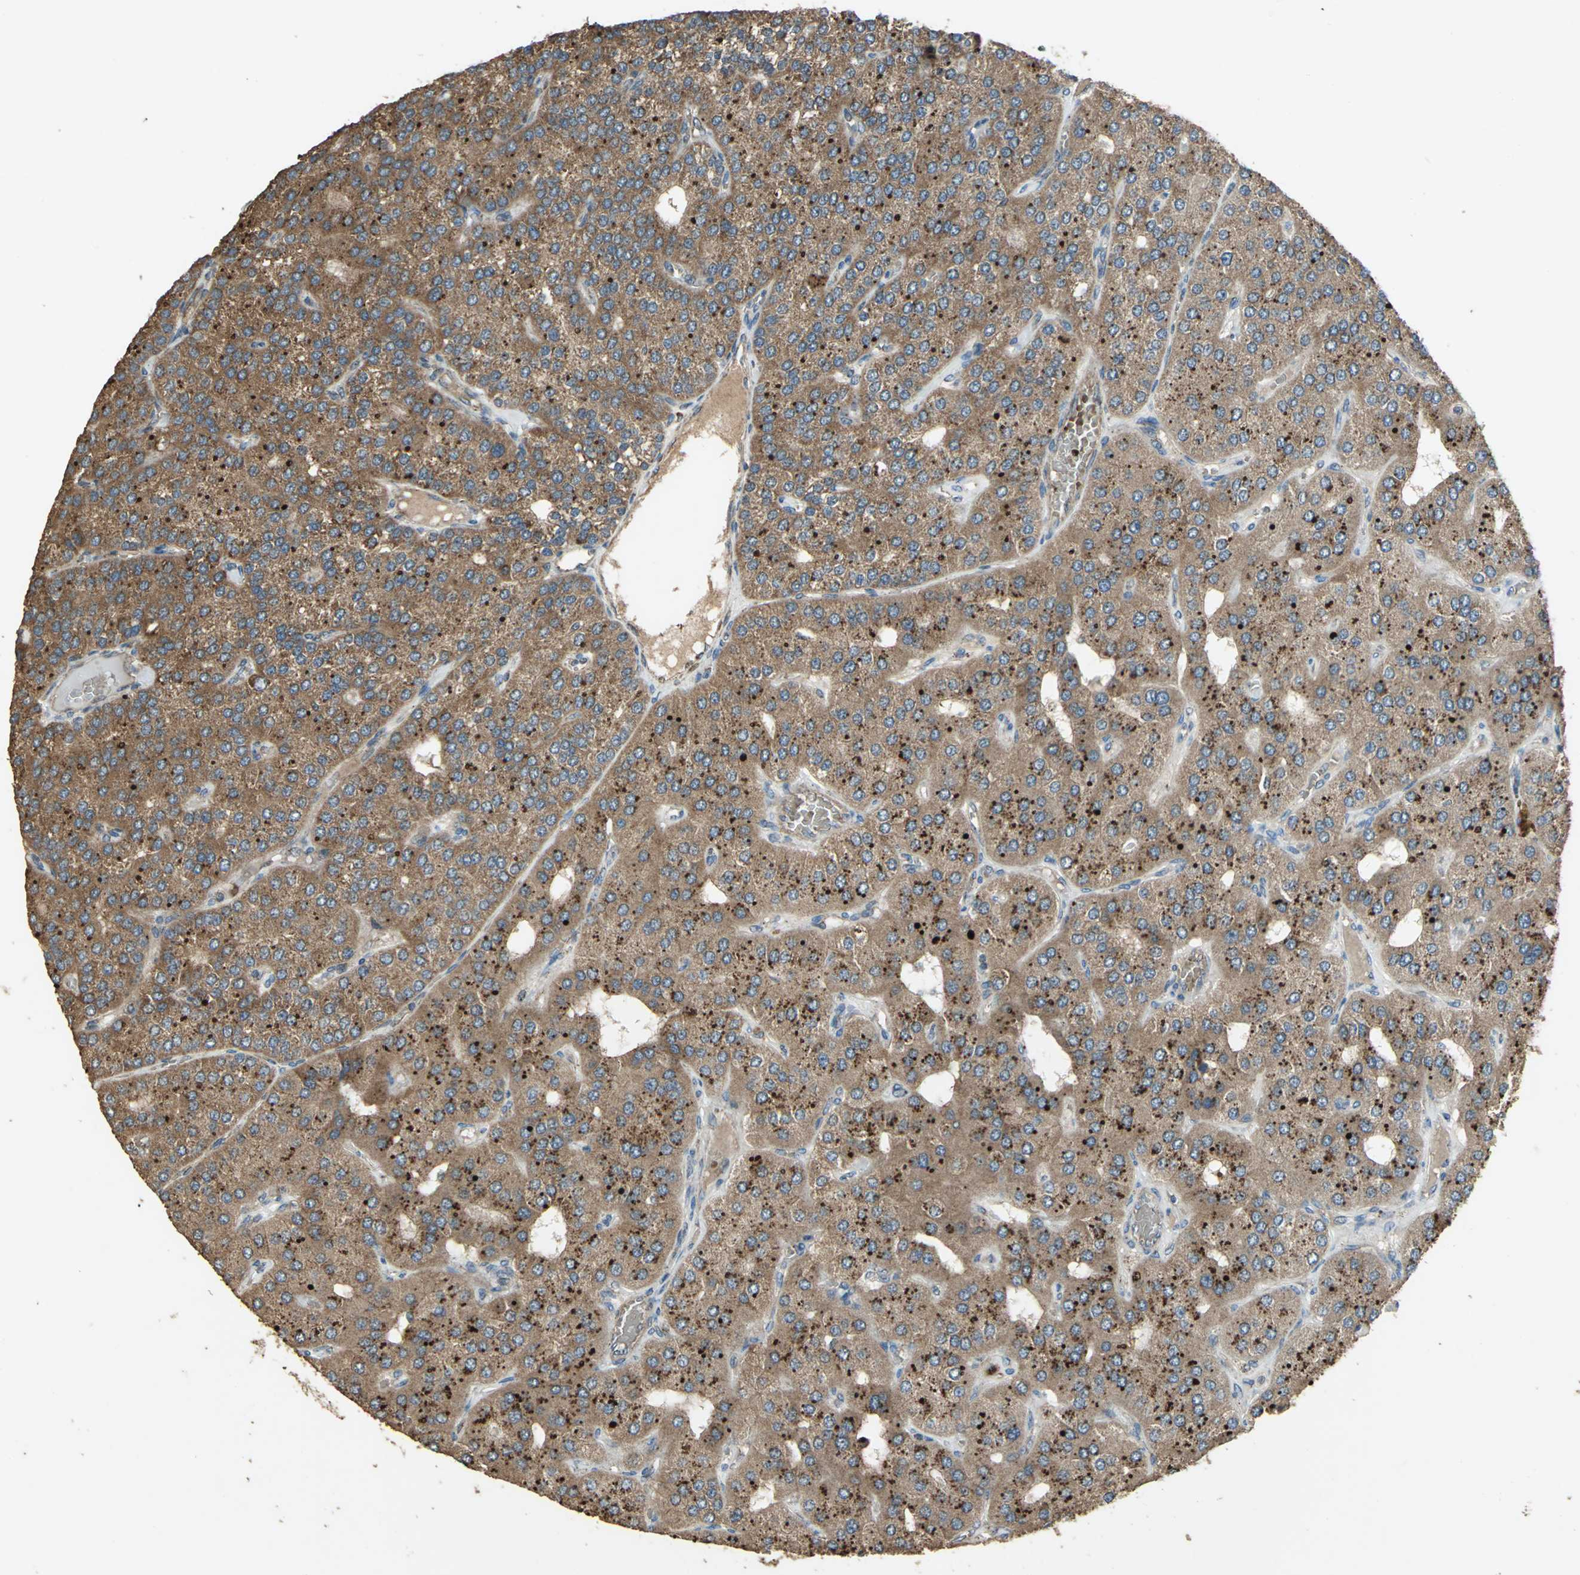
{"staining": {"intensity": "strong", "quantity": ">75%", "location": "cytoplasmic/membranous"}, "tissue": "parathyroid gland", "cell_type": "Glandular cells", "image_type": "normal", "snomed": [{"axis": "morphology", "description": "Normal tissue, NOS"}, {"axis": "morphology", "description": "Adenoma, NOS"}, {"axis": "topography", "description": "Parathyroid gland"}], "caption": "A histopathology image showing strong cytoplasmic/membranous staining in about >75% of glandular cells in benign parathyroid gland, as visualized by brown immunohistochemical staining.", "gene": "POLRMT", "patient": {"sex": "female", "age": 86}}